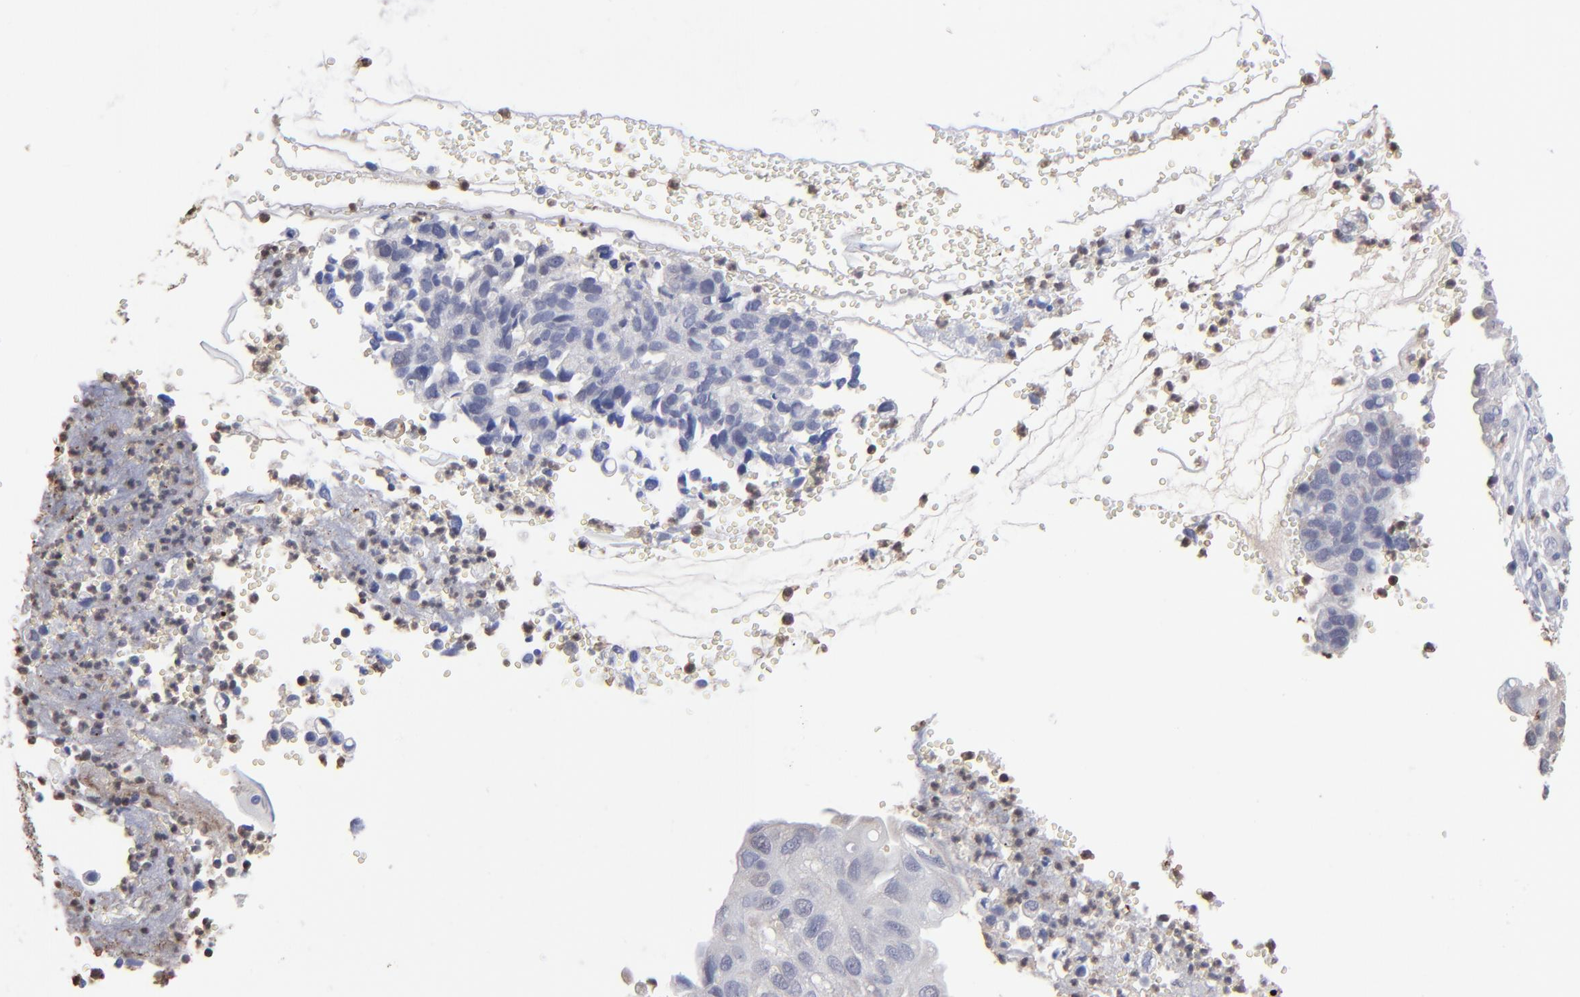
{"staining": {"intensity": "negative", "quantity": "none", "location": "none"}, "tissue": "cervical cancer", "cell_type": "Tumor cells", "image_type": "cancer", "snomed": [{"axis": "morphology", "description": "Normal tissue, NOS"}, {"axis": "morphology", "description": "Squamous cell carcinoma, NOS"}, {"axis": "topography", "description": "Cervix"}], "caption": "Histopathology image shows no significant protein positivity in tumor cells of cervical cancer (squamous cell carcinoma).", "gene": "TBXT", "patient": {"sex": "female", "age": 45}}